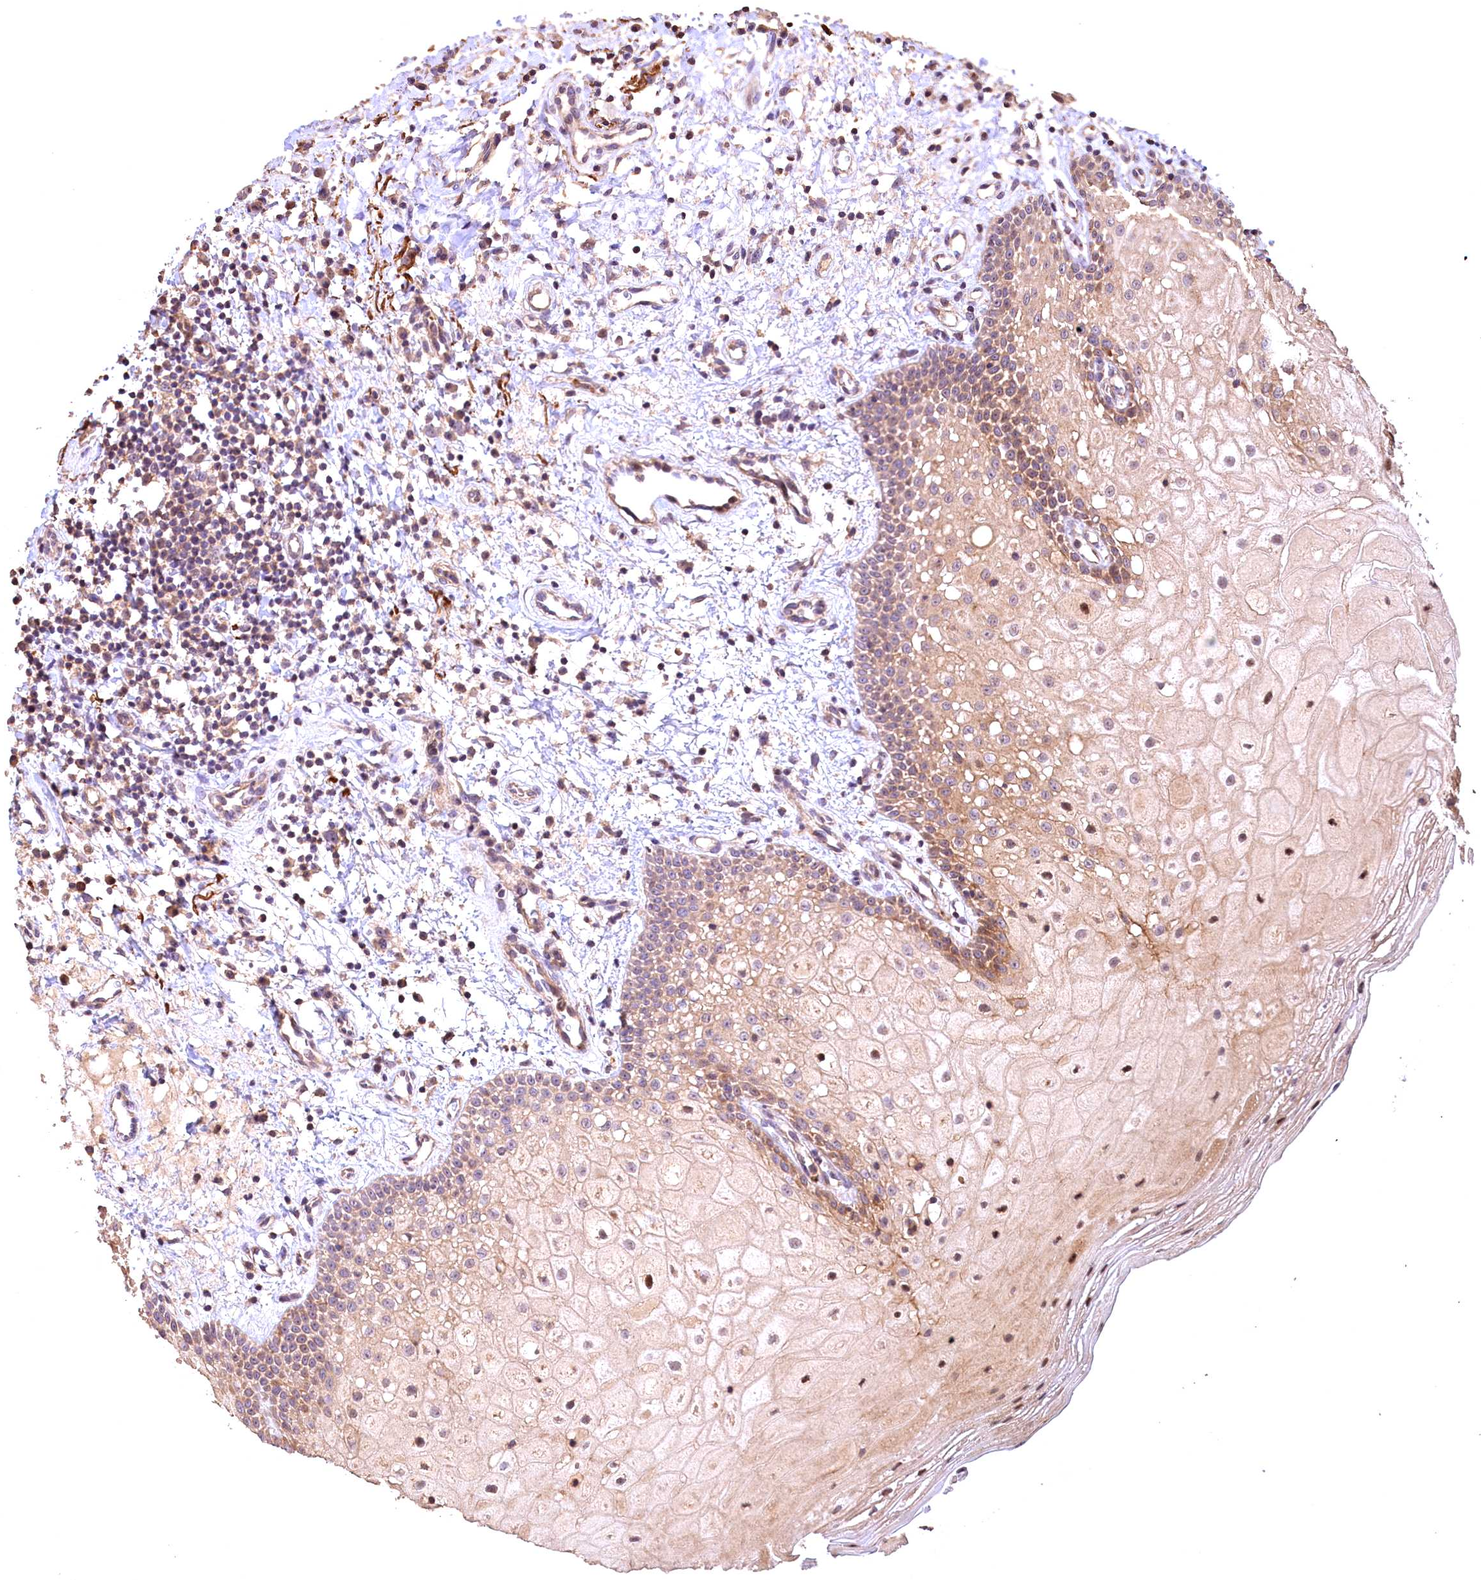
{"staining": {"intensity": "moderate", "quantity": ">75%", "location": "cytoplasmic/membranous,nuclear"}, "tissue": "oral mucosa", "cell_type": "Squamous epithelial cells", "image_type": "normal", "snomed": [{"axis": "morphology", "description": "Normal tissue, NOS"}, {"axis": "topography", "description": "Oral tissue"}], "caption": "This is a photomicrograph of immunohistochemistry staining of normal oral mucosa, which shows moderate positivity in the cytoplasmic/membranous,nuclear of squamous epithelial cells.", "gene": "FUZ", "patient": {"sex": "male", "age": 74}}